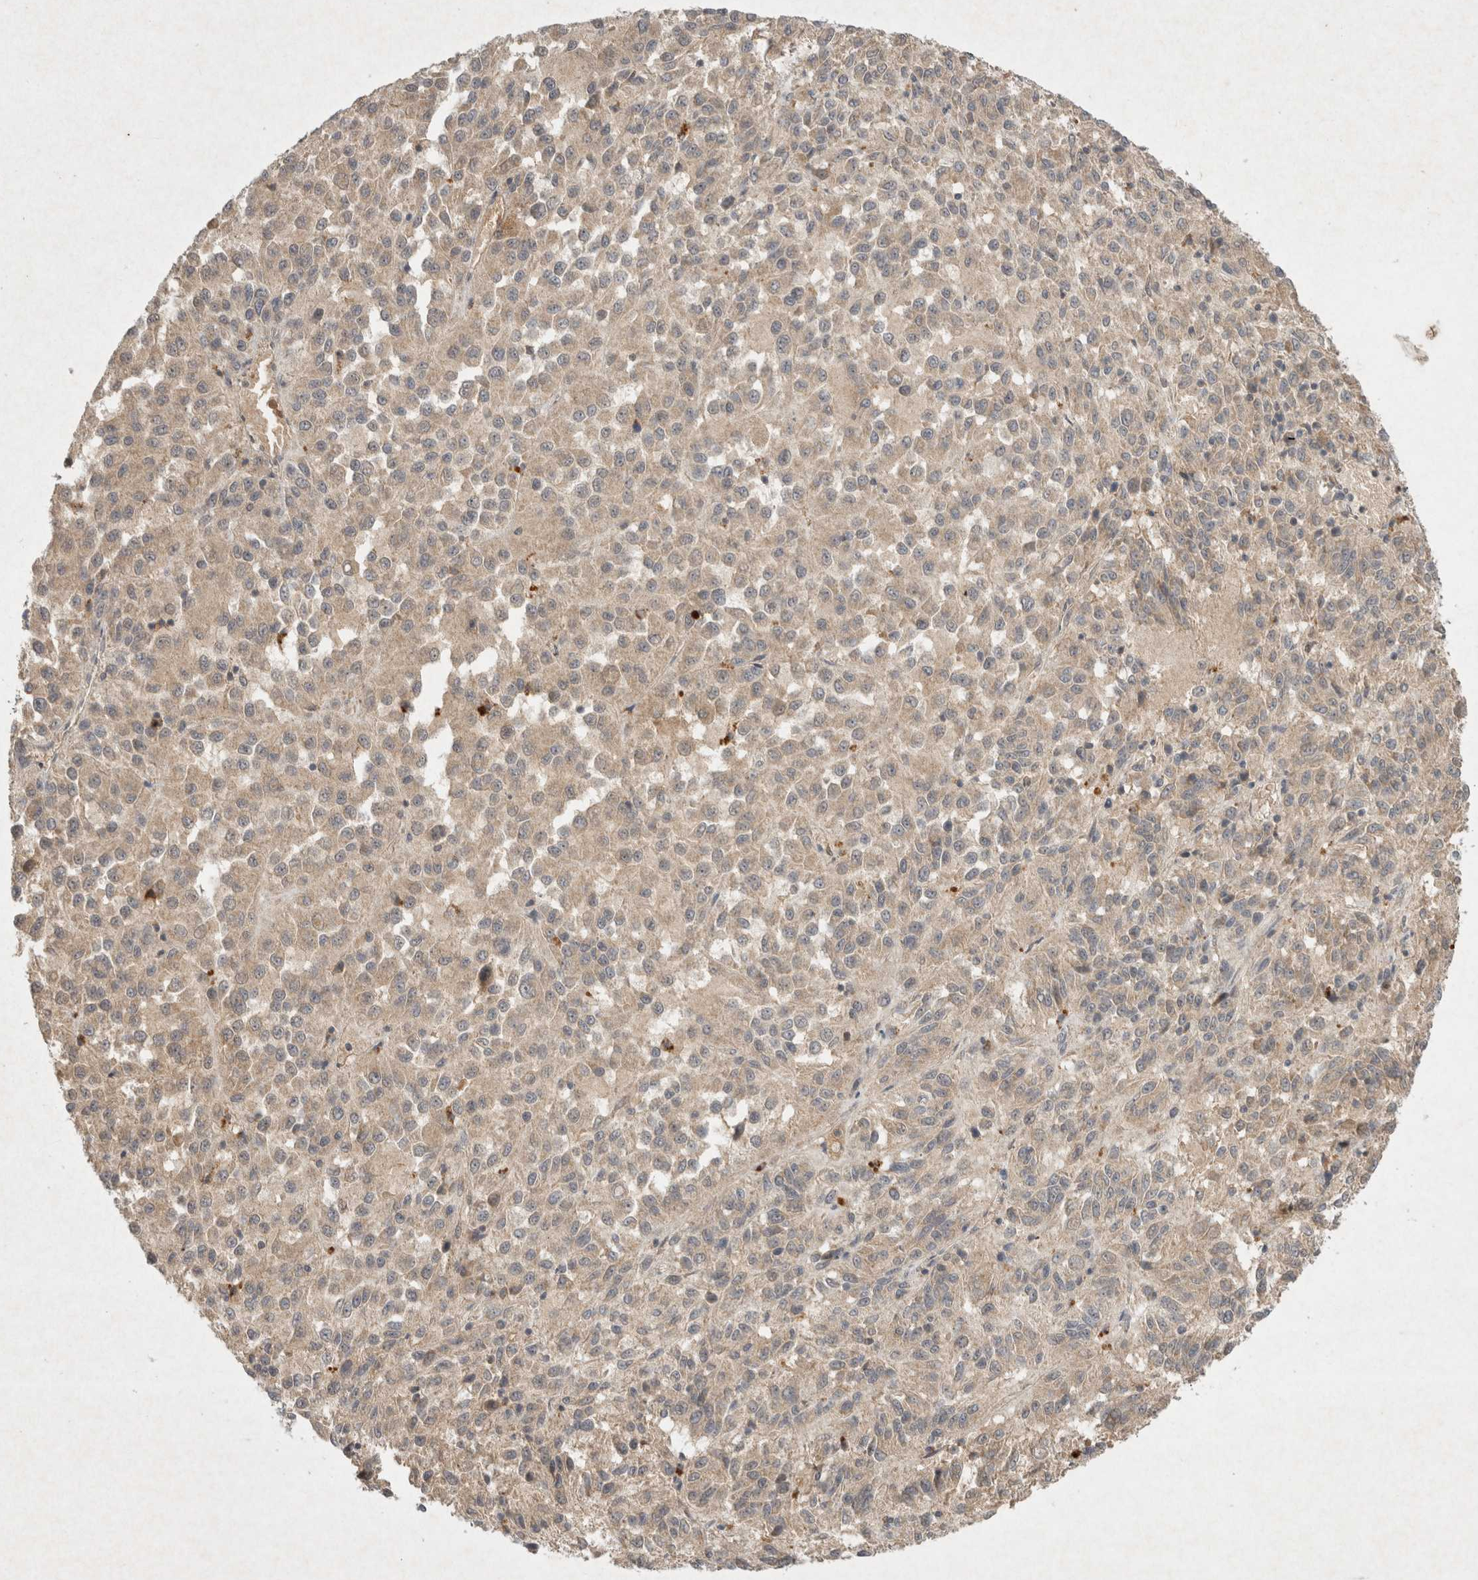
{"staining": {"intensity": "weak", "quantity": ">75%", "location": "cytoplasmic/membranous"}, "tissue": "melanoma", "cell_type": "Tumor cells", "image_type": "cancer", "snomed": [{"axis": "morphology", "description": "Malignant melanoma, Metastatic site"}, {"axis": "topography", "description": "Lung"}], "caption": "The photomicrograph demonstrates a brown stain indicating the presence of a protein in the cytoplasmic/membranous of tumor cells in malignant melanoma (metastatic site).", "gene": "LOXL2", "patient": {"sex": "male", "age": 64}}